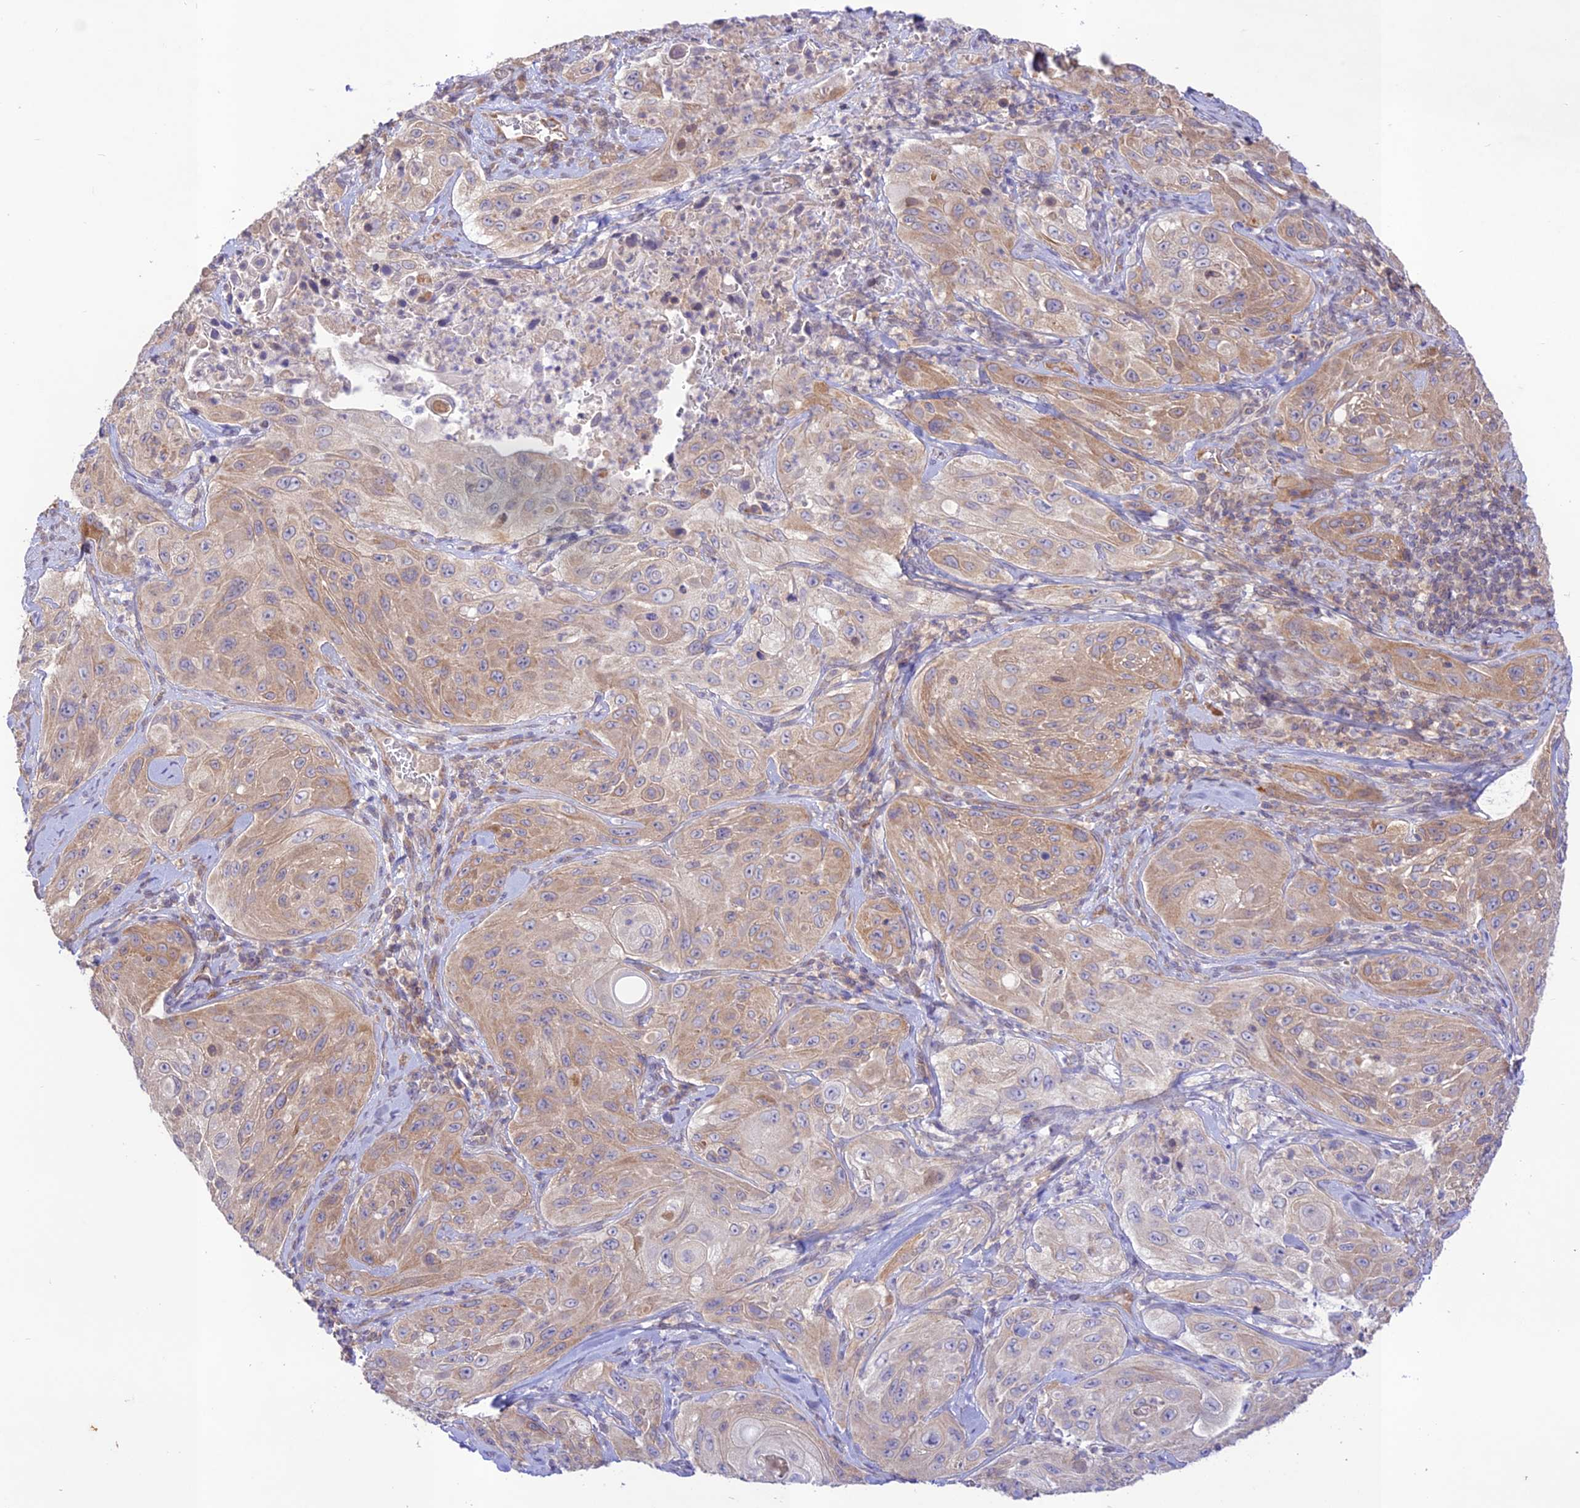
{"staining": {"intensity": "weak", "quantity": "25%-75%", "location": "cytoplasmic/membranous"}, "tissue": "cervical cancer", "cell_type": "Tumor cells", "image_type": "cancer", "snomed": [{"axis": "morphology", "description": "Squamous cell carcinoma, NOS"}, {"axis": "topography", "description": "Cervix"}], "caption": "Cervical squamous cell carcinoma stained with DAB (3,3'-diaminobenzidine) immunohistochemistry exhibits low levels of weak cytoplasmic/membranous staining in approximately 25%-75% of tumor cells. Using DAB (3,3'-diaminobenzidine) (brown) and hematoxylin (blue) stains, captured at high magnification using brightfield microscopy.", "gene": "TMEM259", "patient": {"sex": "female", "age": 42}}